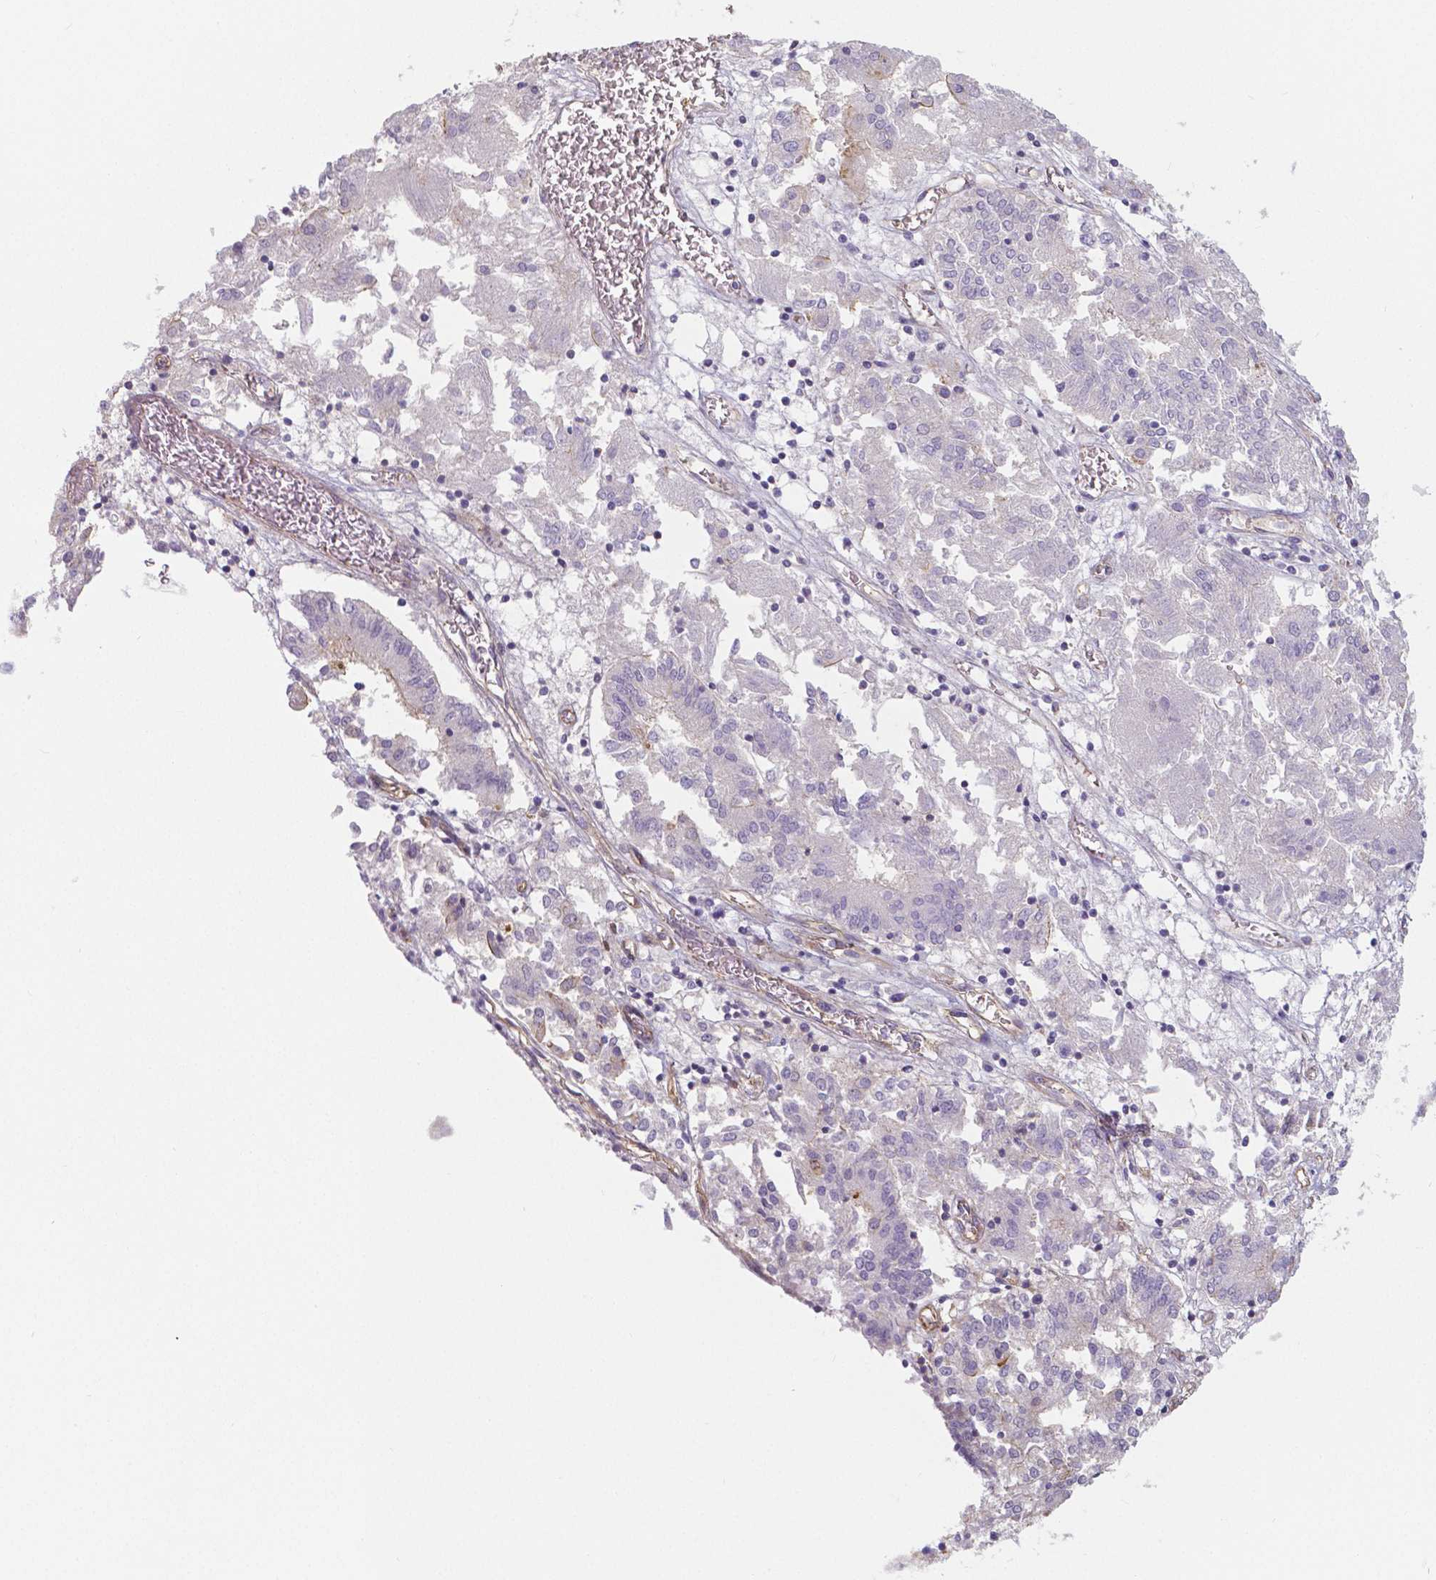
{"staining": {"intensity": "negative", "quantity": "none", "location": "none"}, "tissue": "endometrial cancer", "cell_type": "Tumor cells", "image_type": "cancer", "snomed": [{"axis": "morphology", "description": "Adenocarcinoma, NOS"}, {"axis": "topography", "description": "Endometrium"}], "caption": "DAB (3,3'-diaminobenzidine) immunohistochemical staining of adenocarcinoma (endometrial) shows no significant staining in tumor cells.", "gene": "CRMP1", "patient": {"sex": "female", "age": 54}}